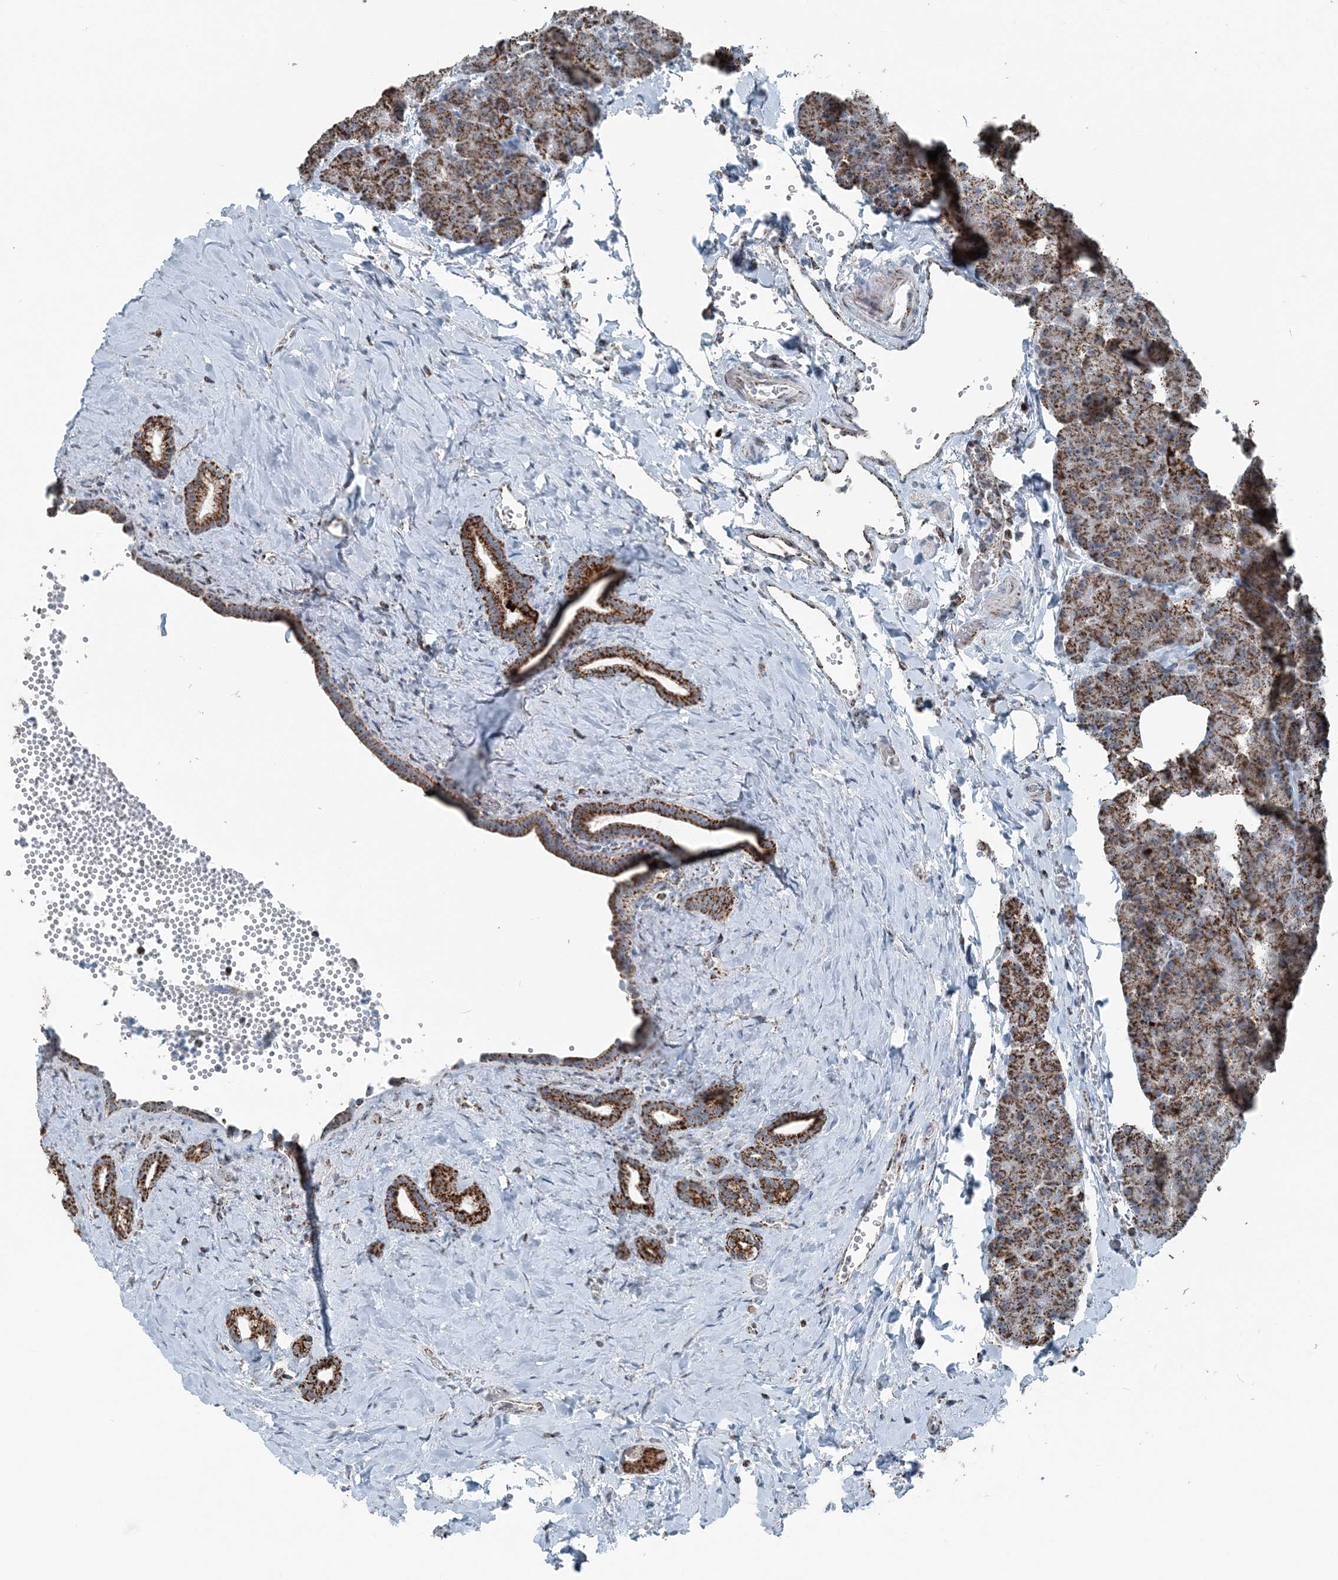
{"staining": {"intensity": "strong", "quantity": ">75%", "location": "cytoplasmic/membranous"}, "tissue": "pancreas", "cell_type": "Exocrine glandular cells", "image_type": "normal", "snomed": [{"axis": "morphology", "description": "Normal tissue, NOS"}, {"axis": "morphology", "description": "Carcinoid, malignant, NOS"}, {"axis": "topography", "description": "Pancreas"}], "caption": "Exocrine glandular cells show high levels of strong cytoplasmic/membranous staining in about >75% of cells in unremarkable human pancreas.", "gene": "SUCLG1", "patient": {"sex": "female", "age": 35}}